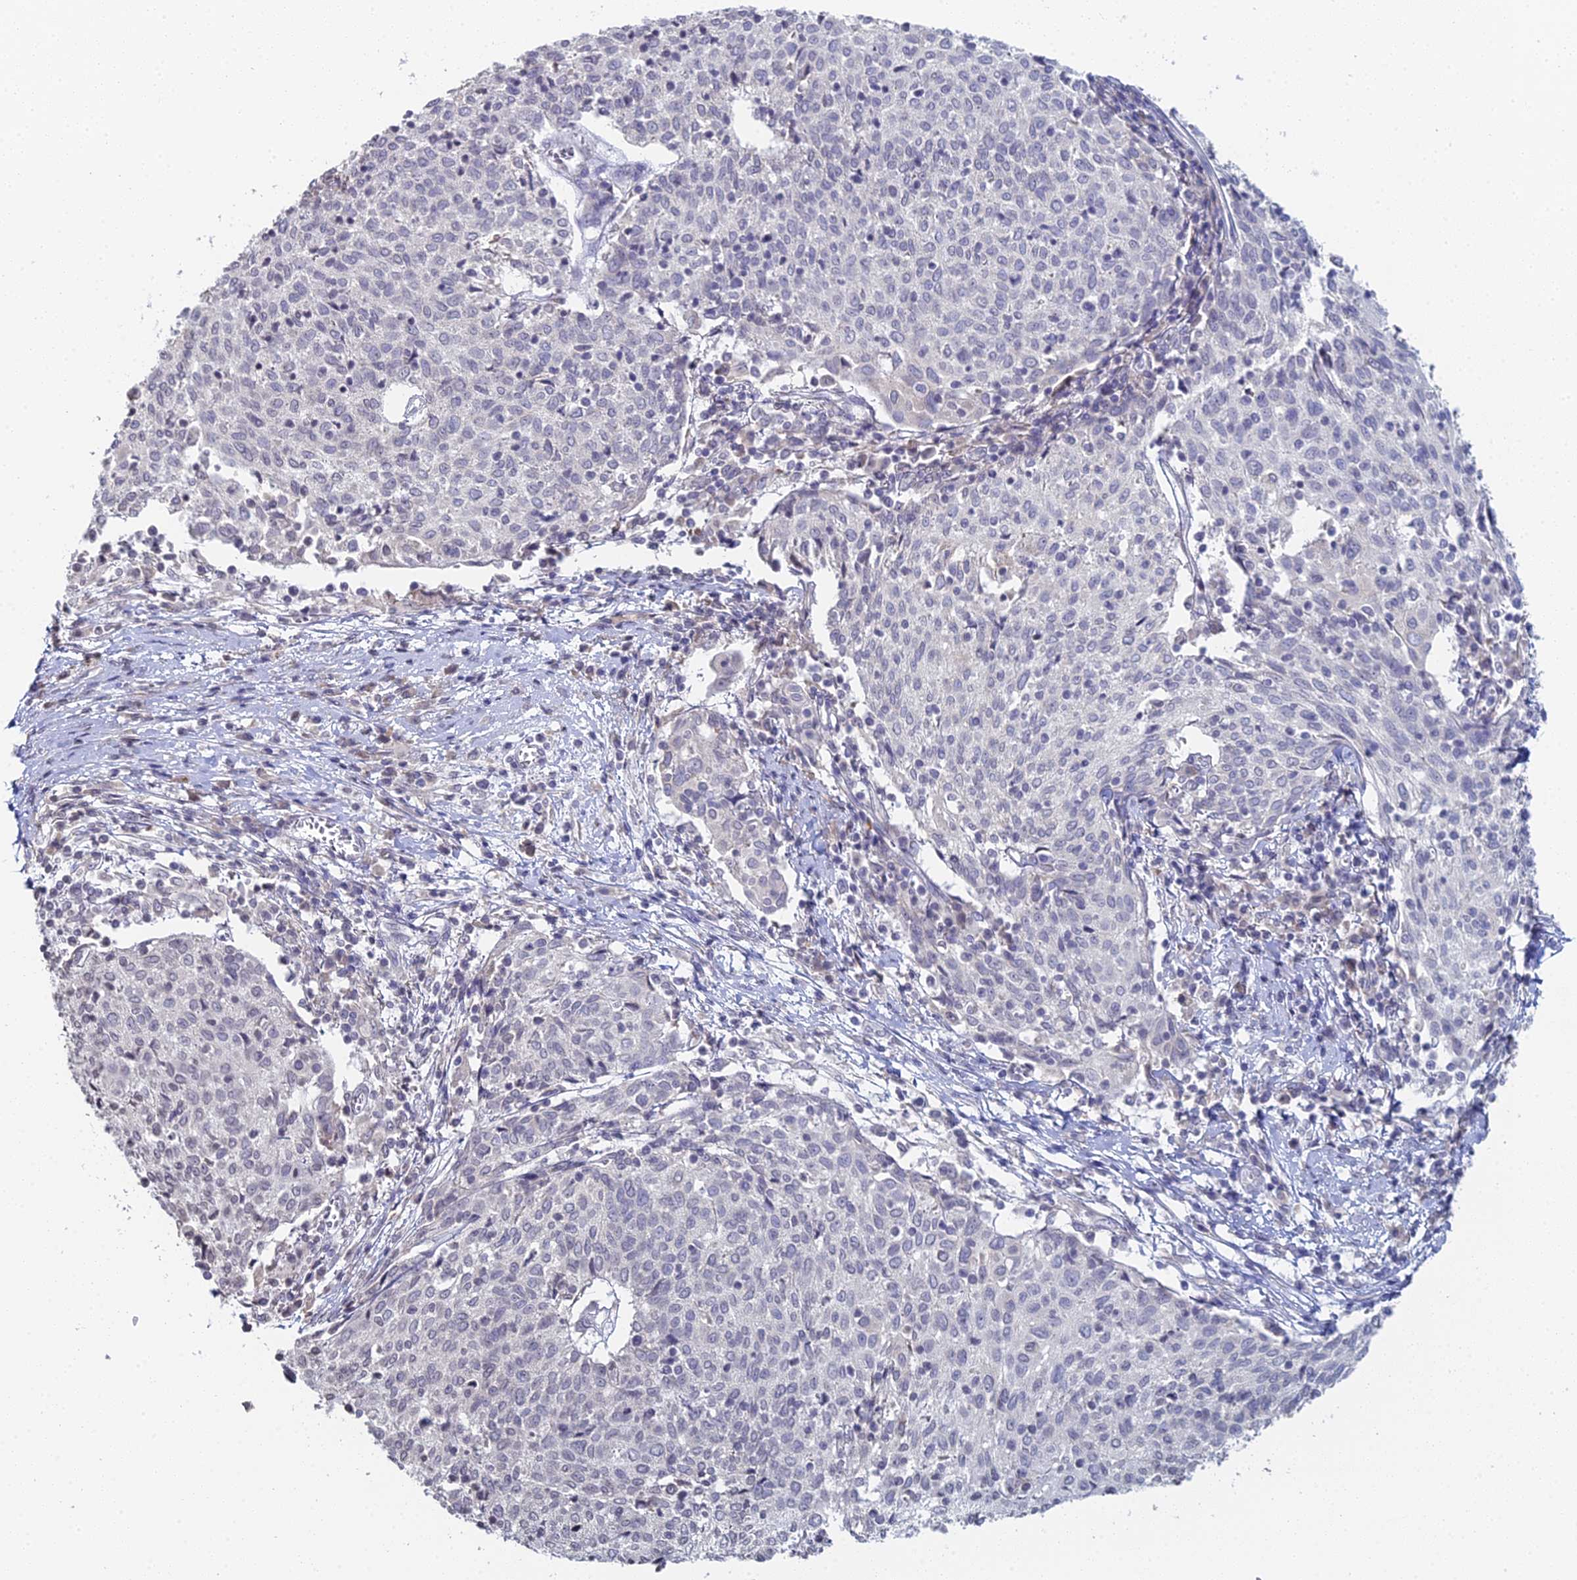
{"staining": {"intensity": "negative", "quantity": "none", "location": "none"}, "tissue": "cervical cancer", "cell_type": "Tumor cells", "image_type": "cancer", "snomed": [{"axis": "morphology", "description": "Squamous cell carcinoma, NOS"}, {"axis": "topography", "description": "Cervix"}], "caption": "IHC of cervical cancer reveals no positivity in tumor cells.", "gene": "PRR22", "patient": {"sex": "female", "age": 52}}